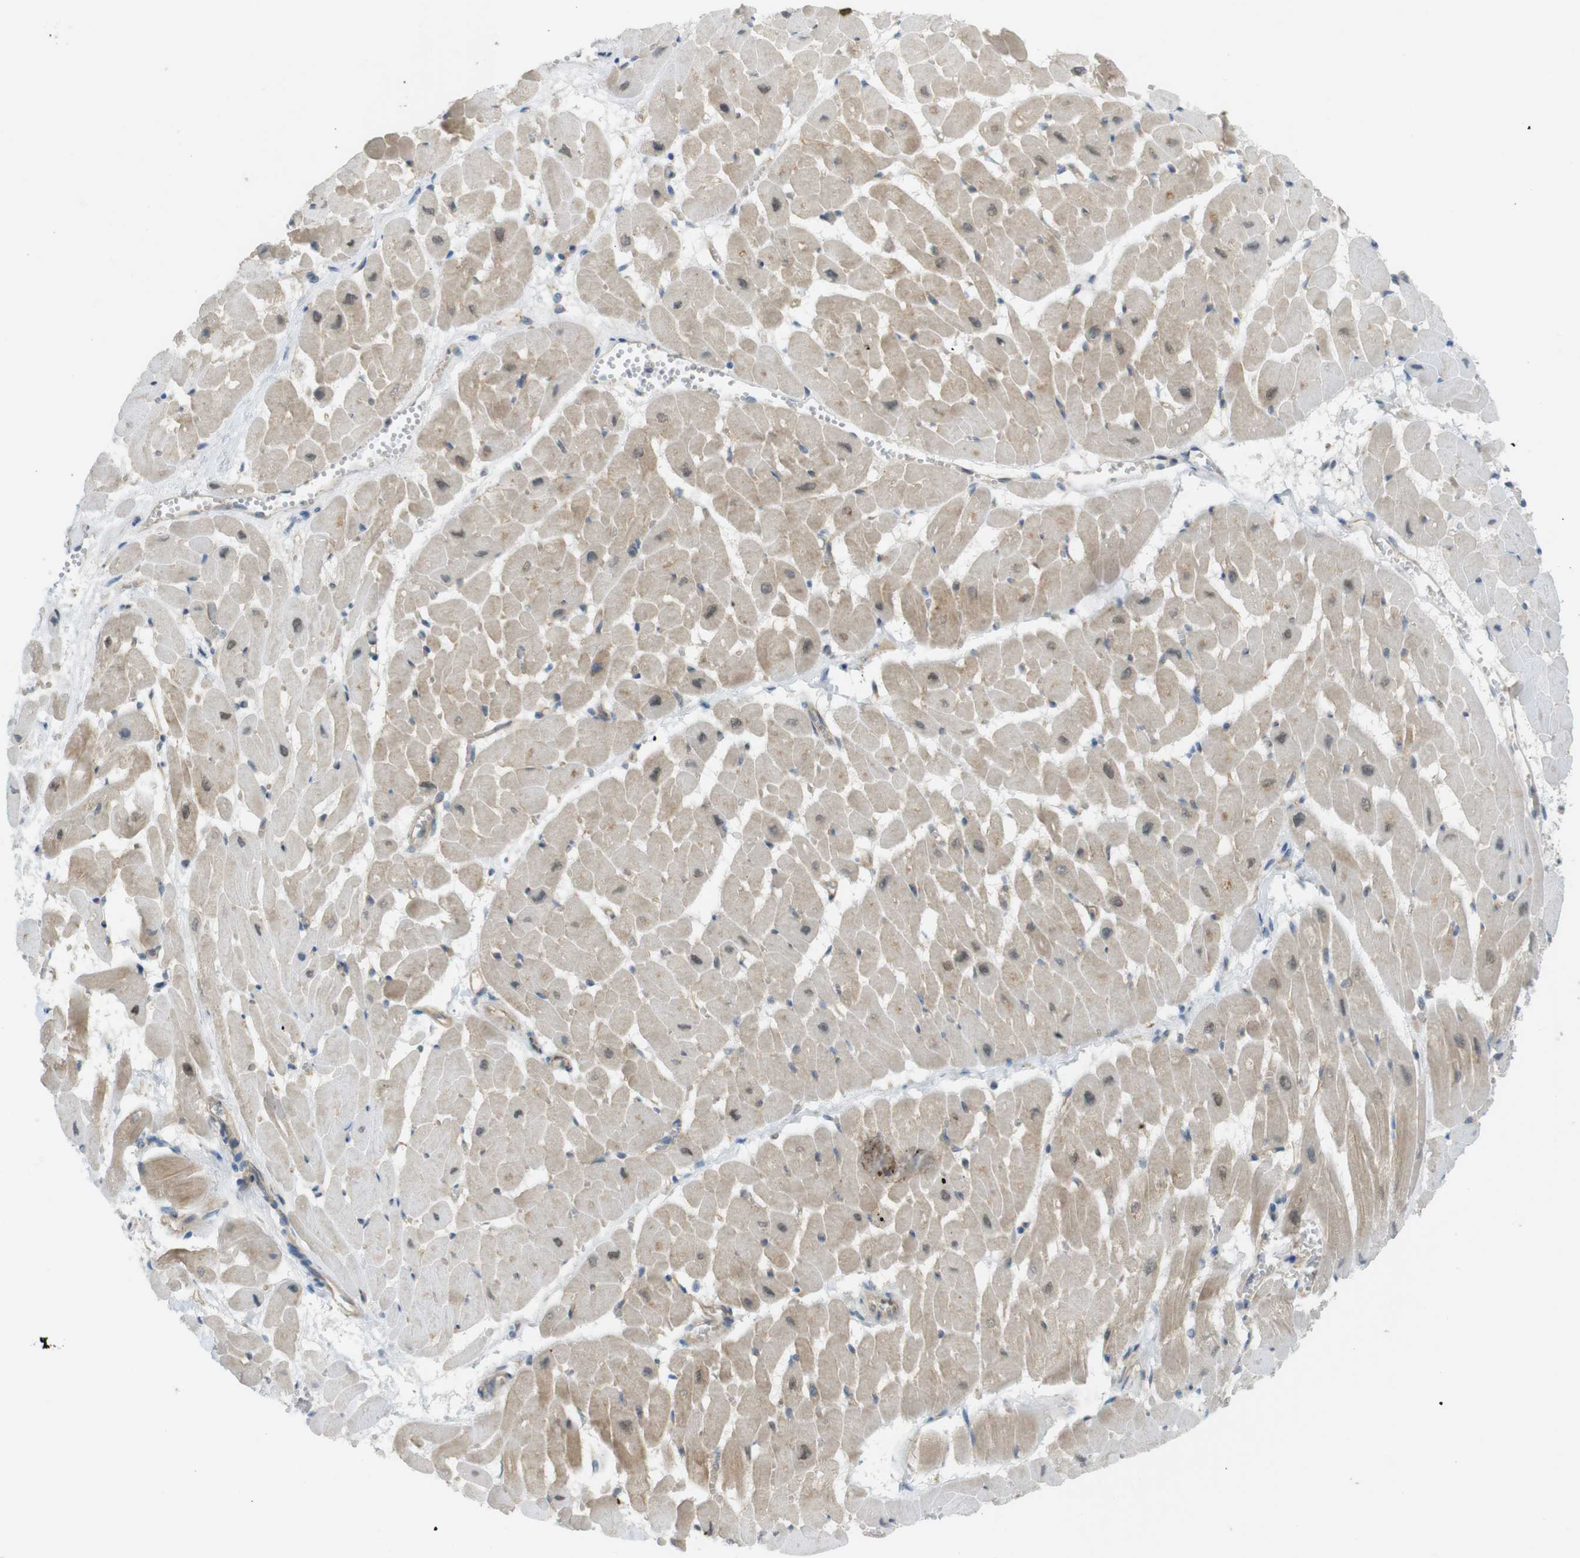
{"staining": {"intensity": "moderate", "quantity": ">75%", "location": "cytoplasmic/membranous"}, "tissue": "heart muscle", "cell_type": "Cardiomyocytes", "image_type": "normal", "snomed": [{"axis": "morphology", "description": "Normal tissue, NOS"}, {"axis": "topography", "description": "Heart"}], "caption": "Benign heart muscle shows moderate cytoplasmic/membranous positivity in approximately >75% of cardiomyocytes, visualized by immunohistochemistry.", "gene": "ZDHHC20", "patient": {"sex": "male", "age": 45}}